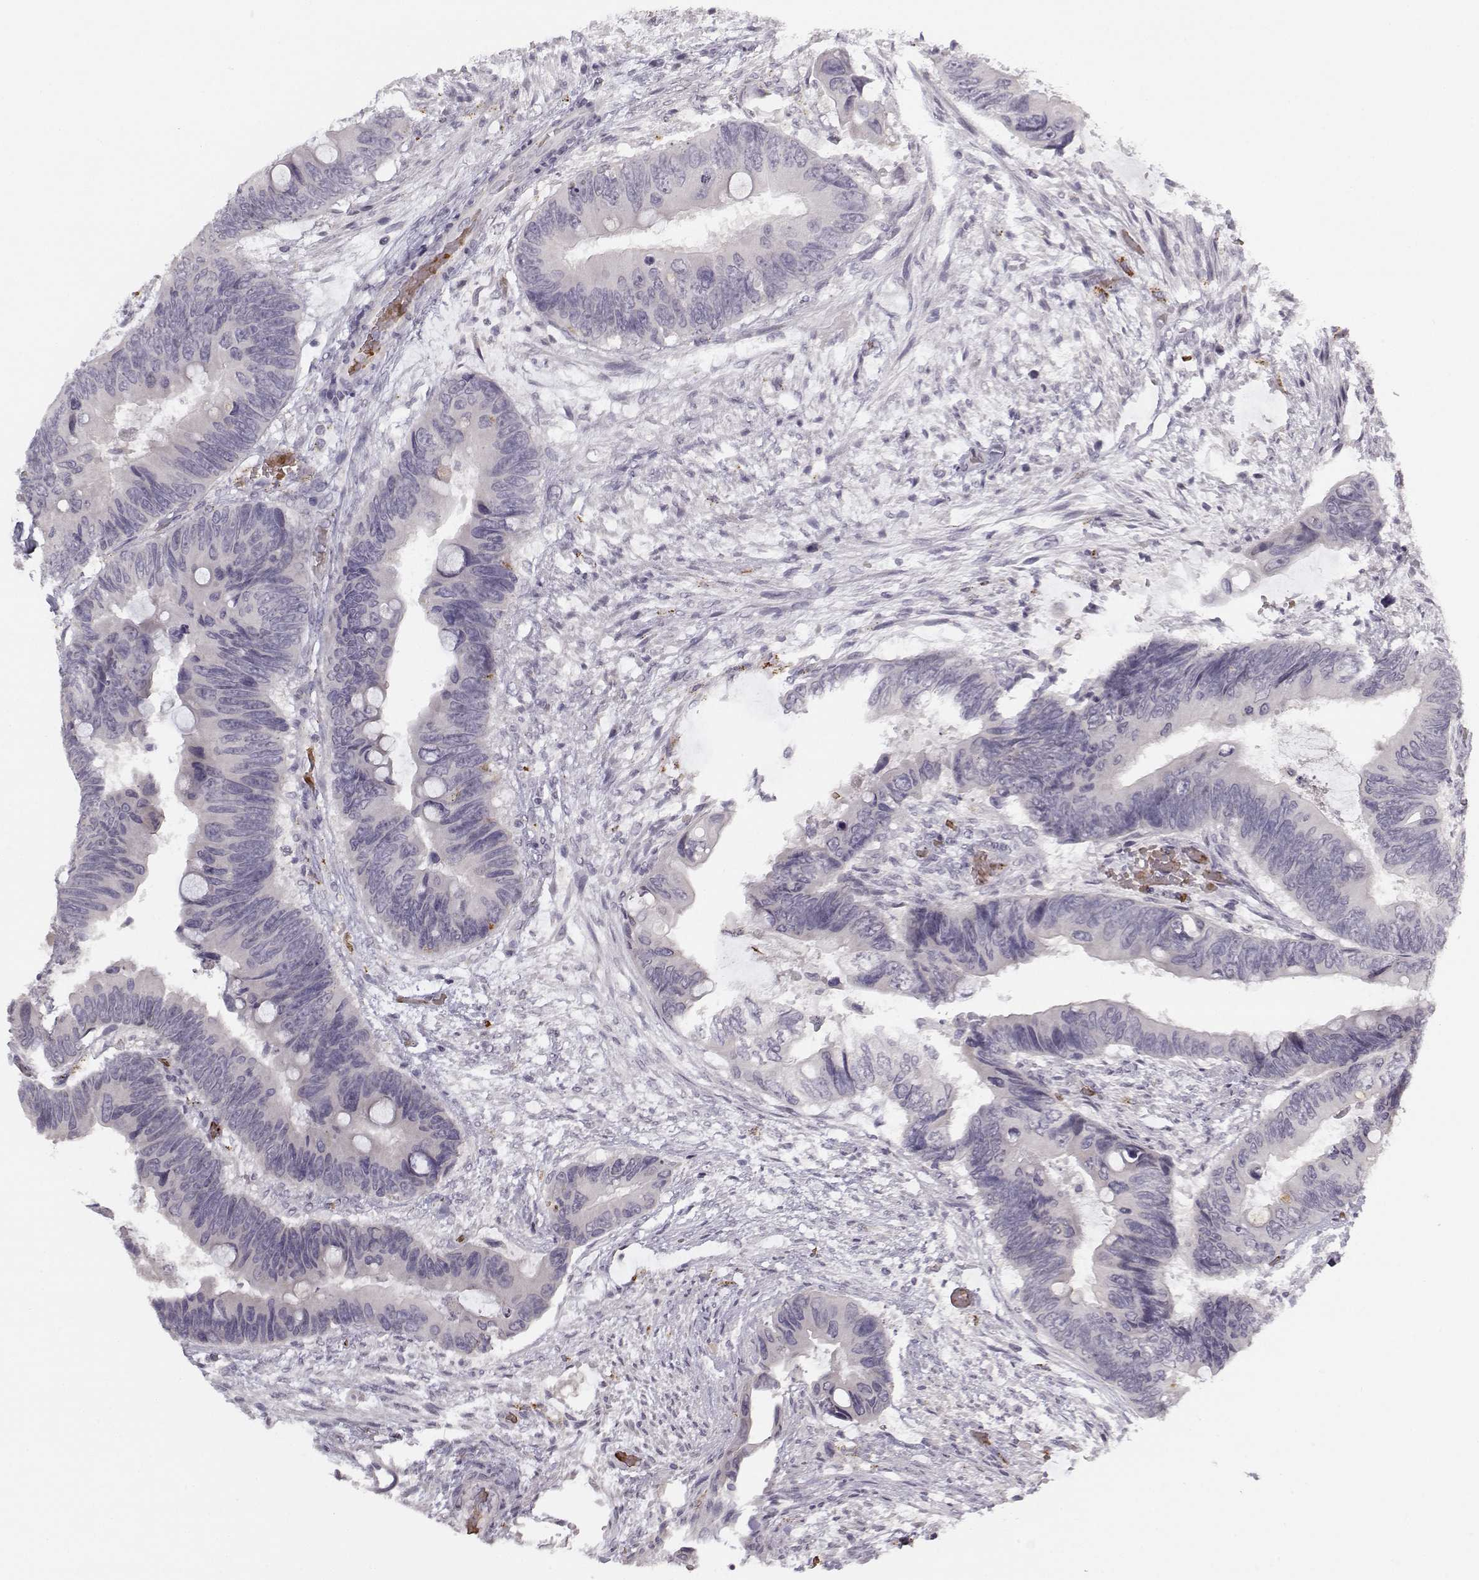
{"staining": {"intensity": "negative", "quantity": "none", "location": "none"}, "tissue": "colorectal cancer", "cell_type": "Tumor cells", "image_type": "cancer", "snomed": [{"axis": "morphology", "description": "Adenocarcinoma, NOS"}, {"axis": "topography", "description": "Rectum"}], "caption": "Immunohistochemical staining of human colorectal cancer demonstrates no significant expression in tumor cells. Brightfield microscopy of immunohistochemistry stained with DAB (brown) and hematoxylin (blue), captured at high magnification.", "gene": "SNCA", "patient": {"sex": "male", "age": 63}}